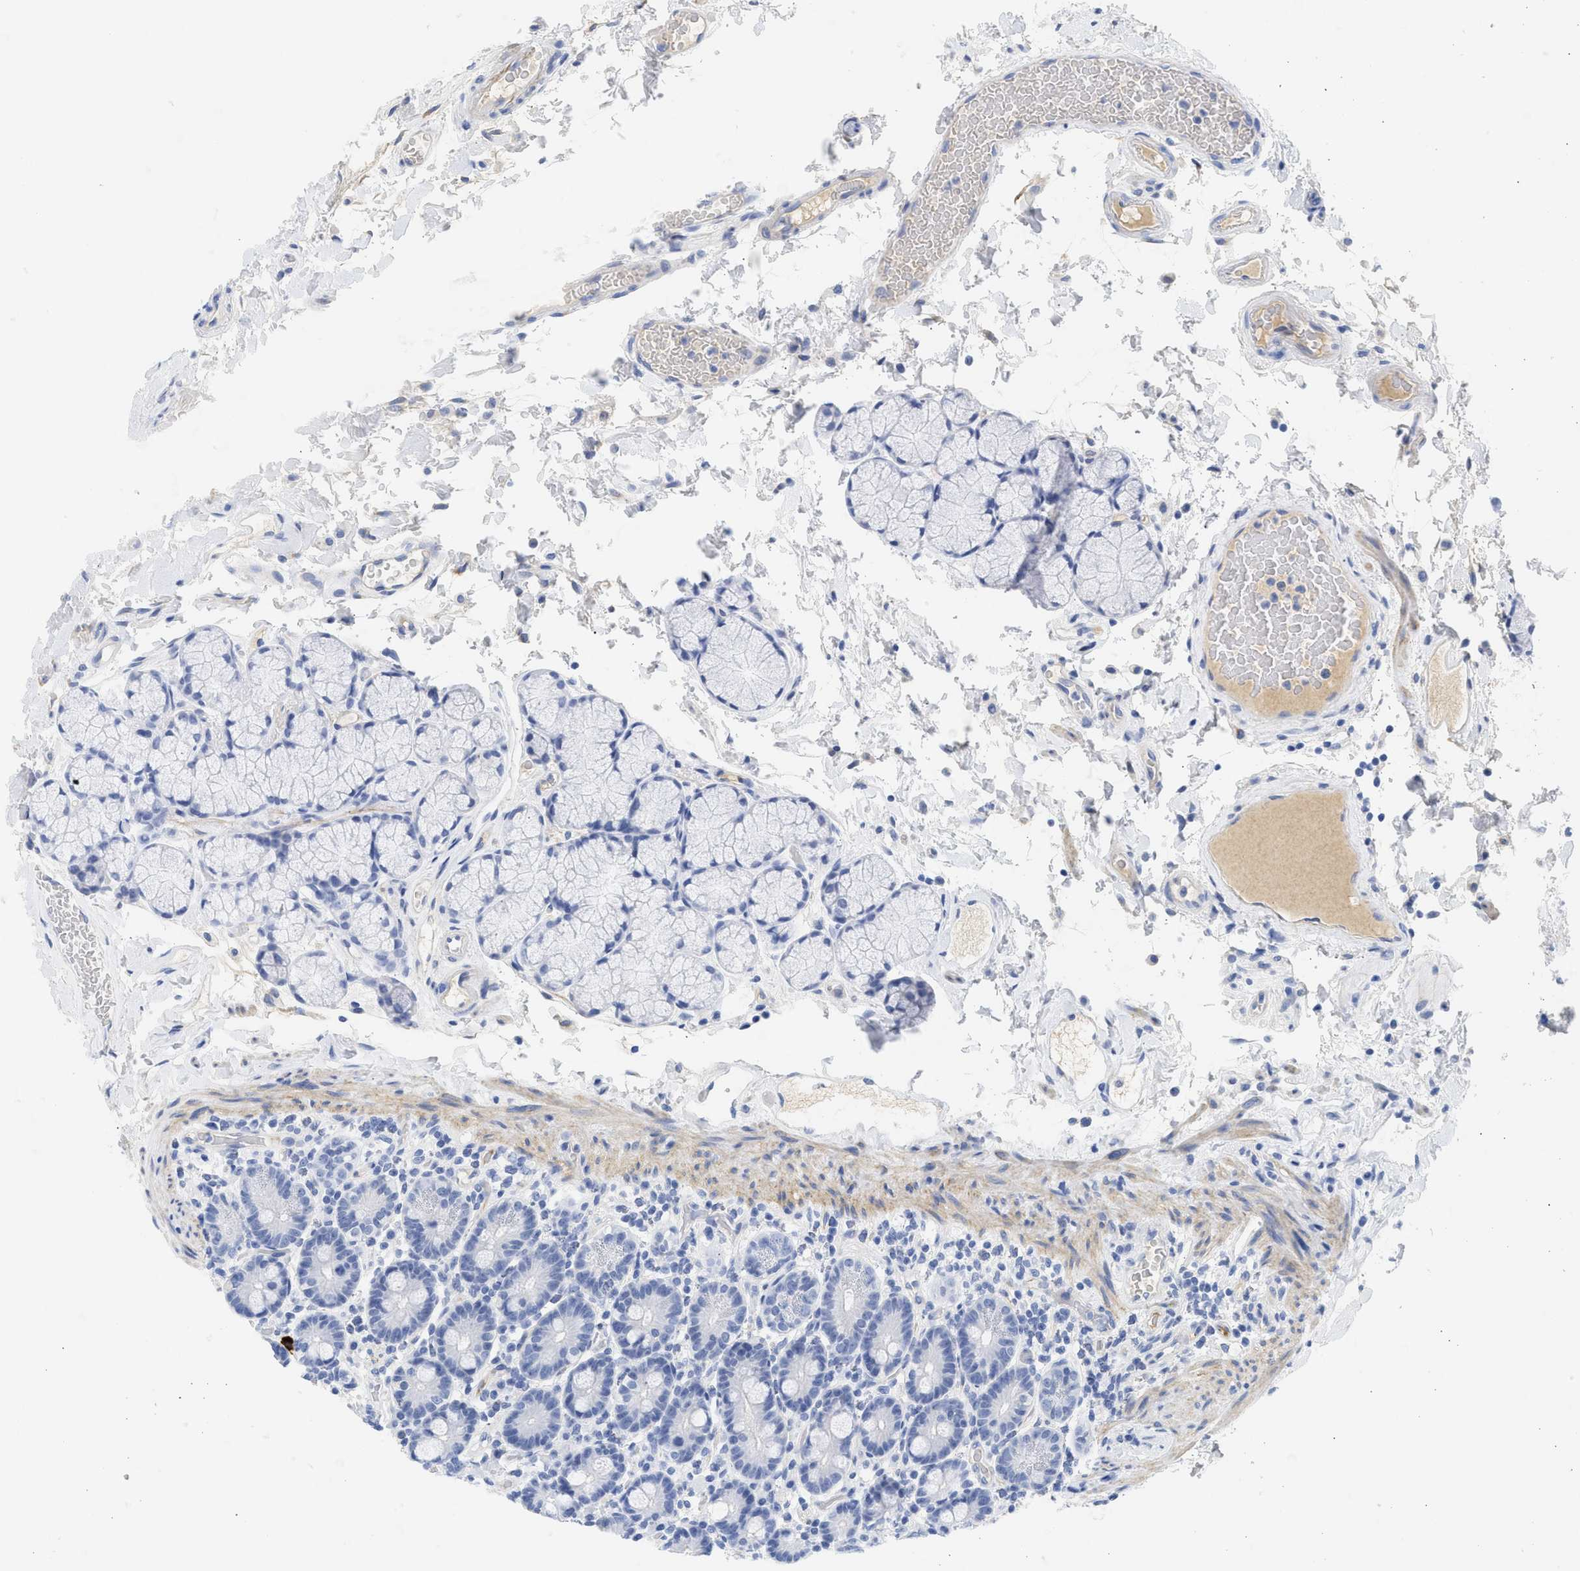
{"staining": {"intensity": "negative", "quantity": "none", "location": "none"}, "tissue": "duodenum", "cell_type": "Glandular cells", "image_type": "normal", "snomed": [{"axis": "morphology", "description": "Normal tissue, NOS"}, {"axis": "topography", "description": "Small intestine, NOS"}], "caption": "IHC micrograph of unremarkable duodenum: duodenum stained with DAB reveals no significant protein positivity in glandular cells. (Brightfield microscopy of DAB immunohistochemistry (IHC) at high magnification).", "gene": "SPATA3", "patient": {"sex": "female", "age": 71}}